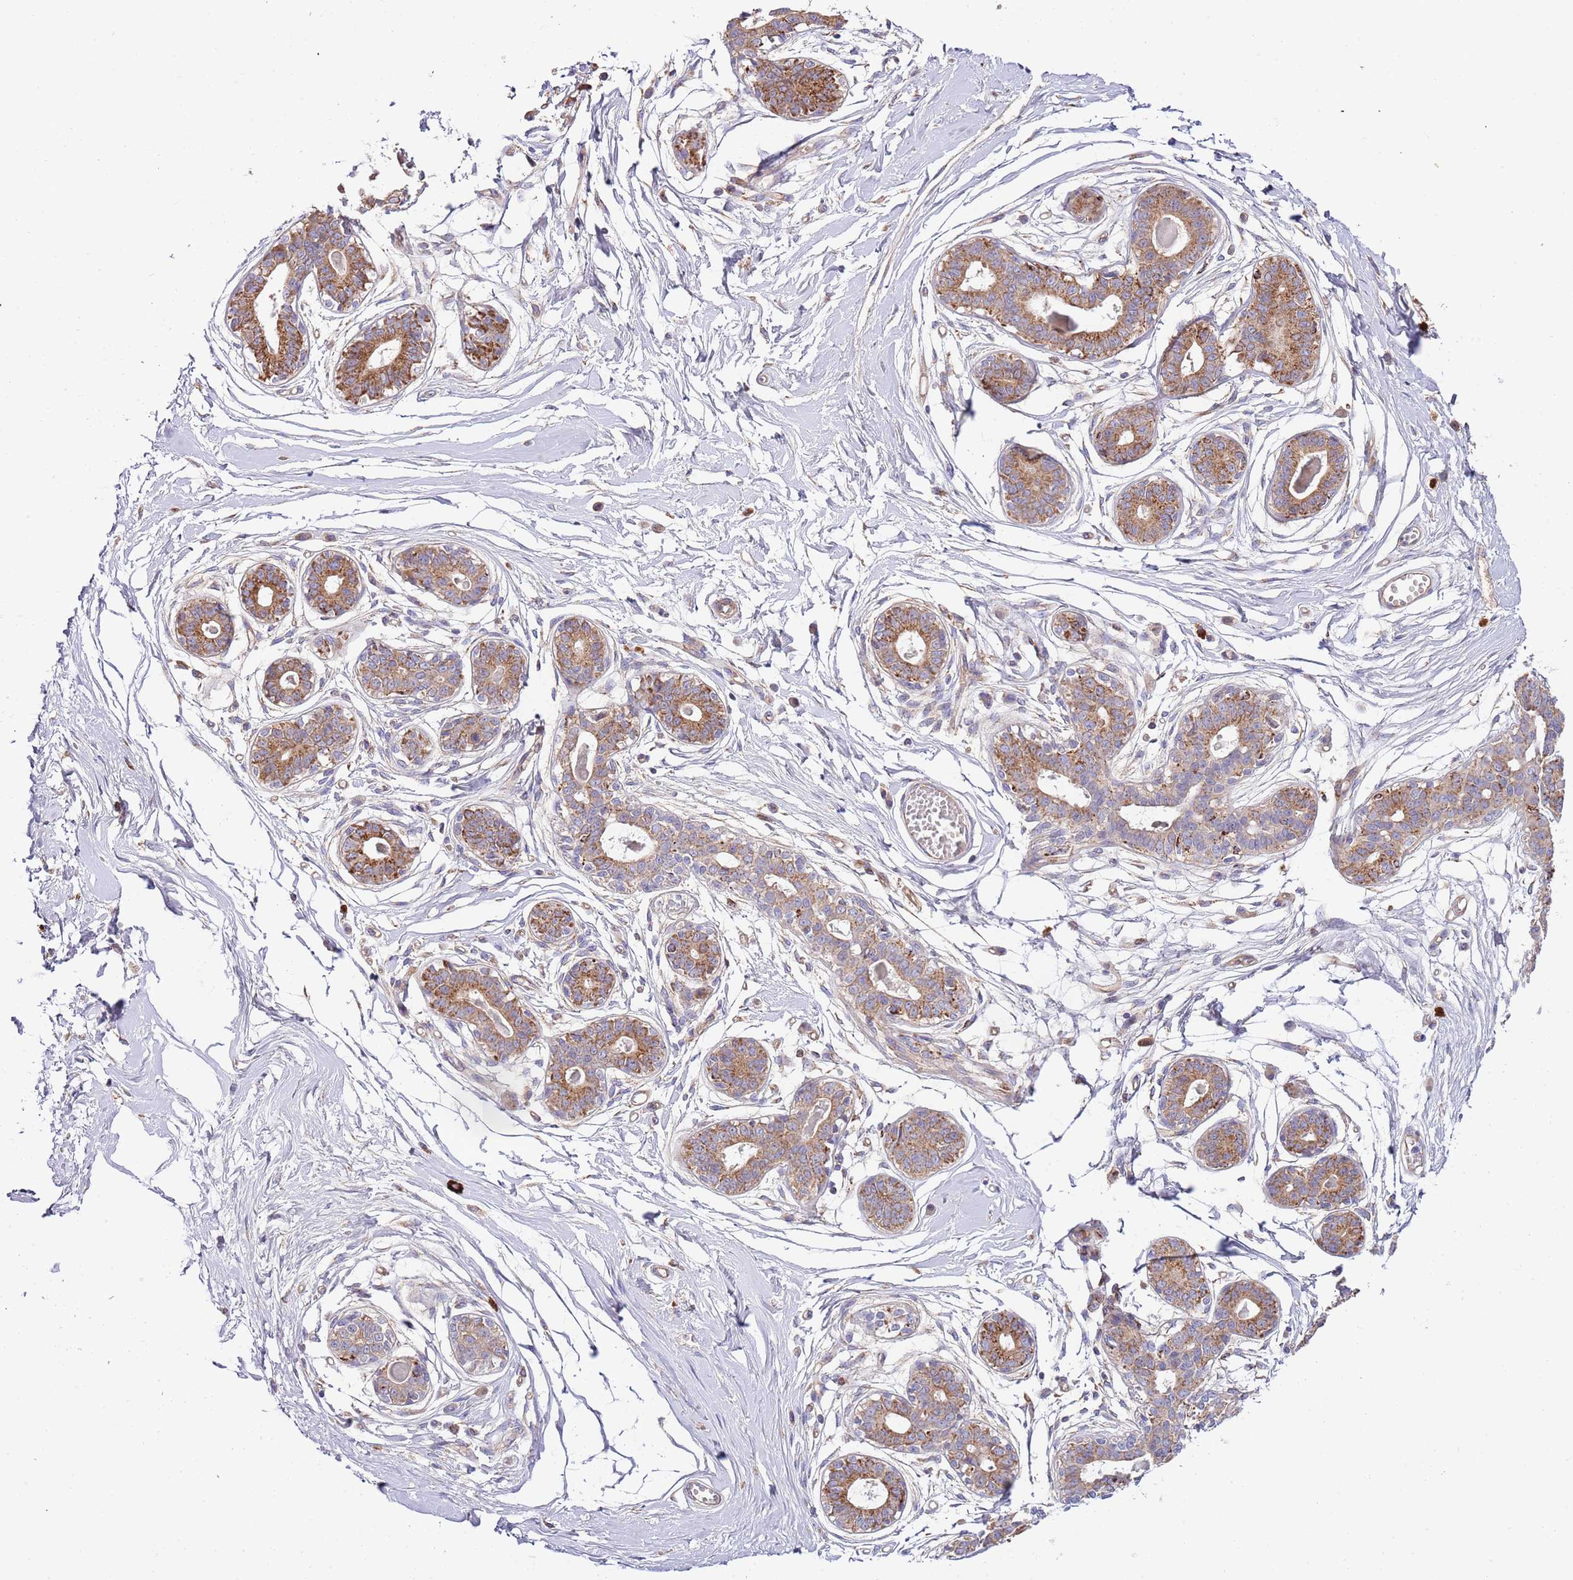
{"staining": {"intensity": "negative", "quantity": "none", "location": "none"}, "tissue": "breast", "cell_type": "Adipocytes", "image_type": "normal", "snomed": [{"axis": "morphology", "description": "Normal tissue, NOS"}, {"axis": "topography", "description": "Breast"}], "caption": "Protein analysis of normal breast exhibits no significant positivity in adipocytes. (Immunohistochemistry (ihc), brightfield microscopy, high magnification).", "gene": "DOCK6", "patient": {"sex": "female", "age": 45}}